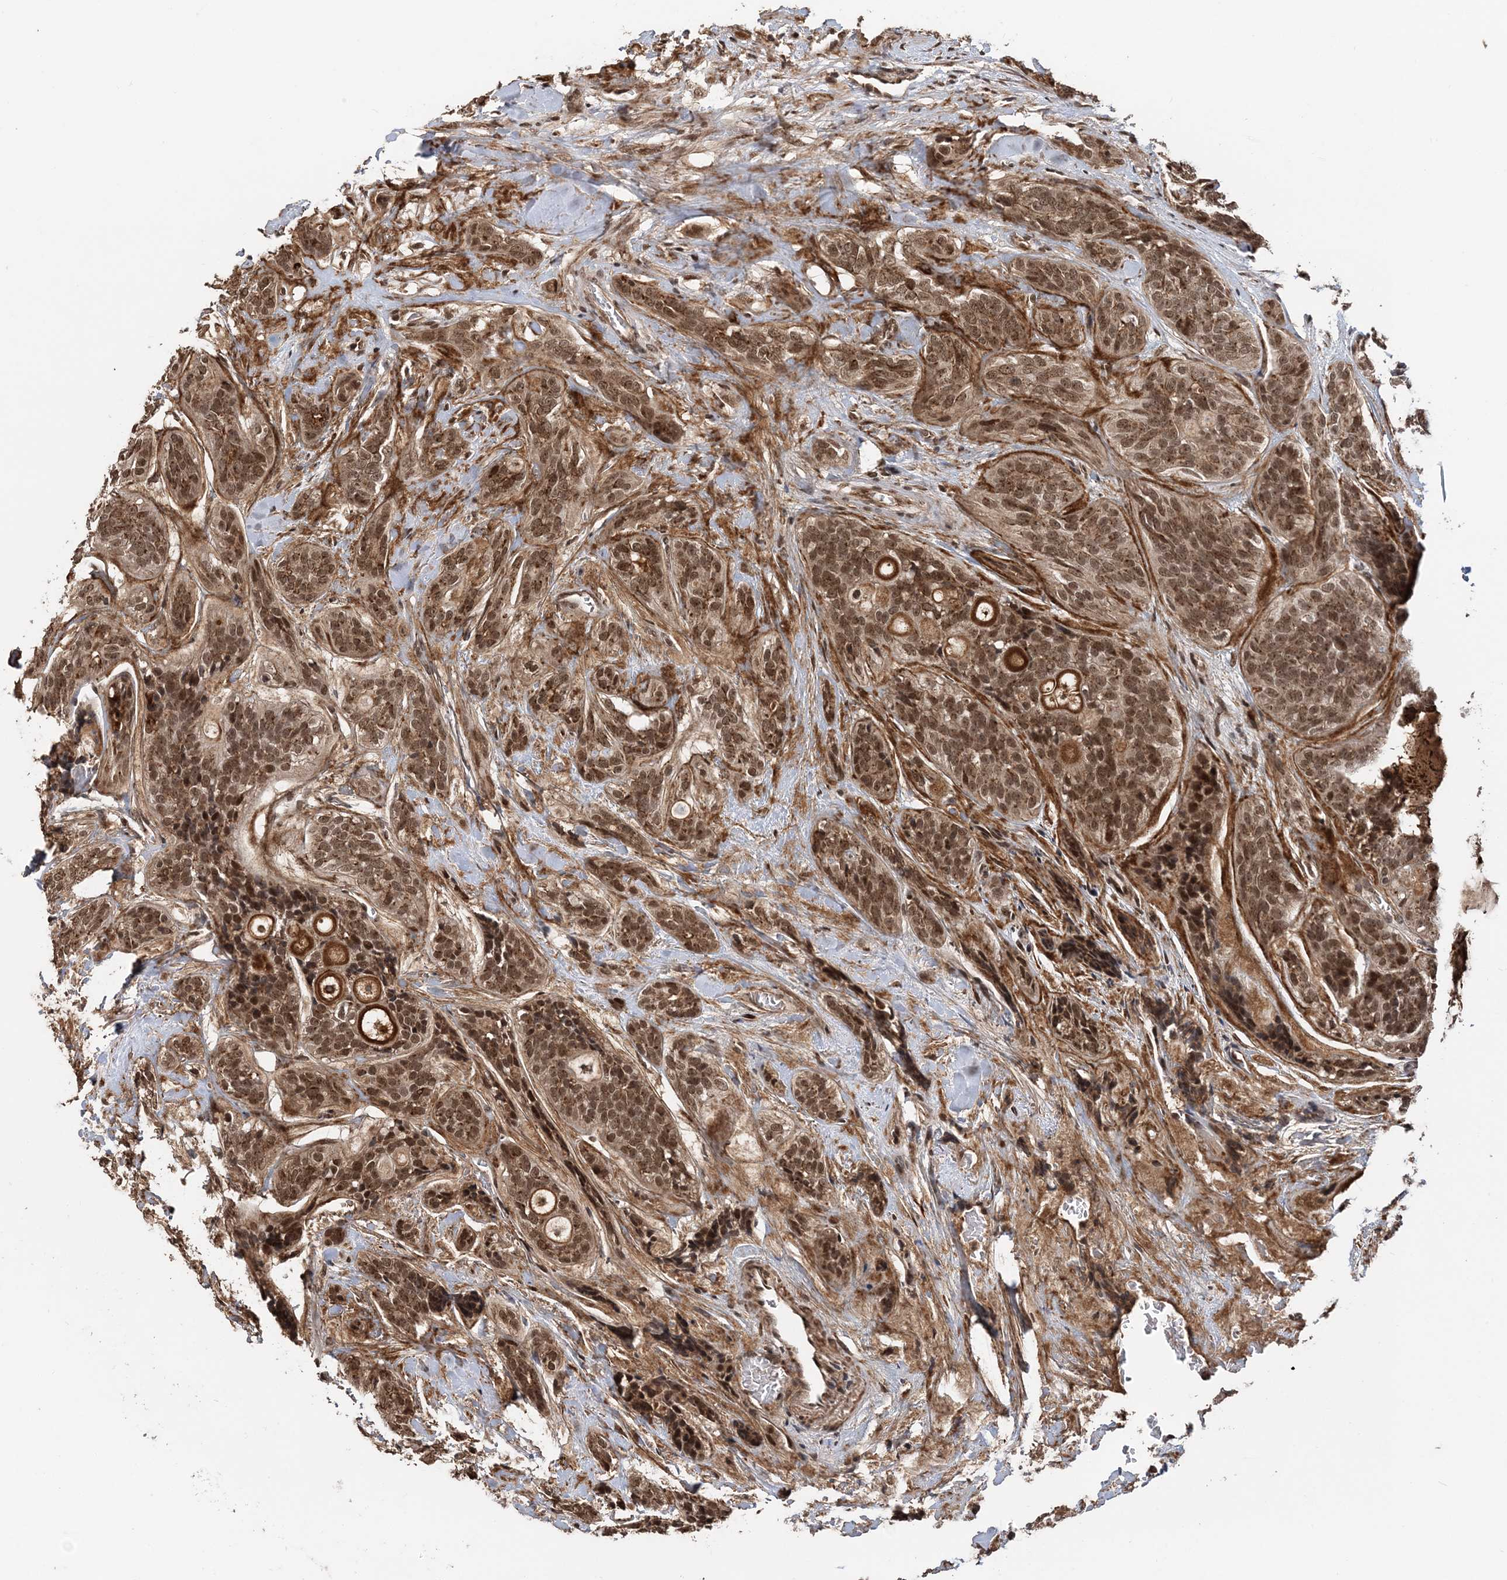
{"staining": {"intensity": "moderate", "quantity": ">75%", "location": "cytoplasmic/membranous,nuclear"}, "tissue": "head and neck cancer", "cell_type": "Tumor cells", "image_type": "cancer", "snomed": [{"axis": "morphology", "description": "Adenocarcinoma, NOS"}, {"axis": "topography", "description": "Head-Neck"}], "caption": "Human head and neck adenocarcinoma stained with a brown dye exhibits moderate cytoplasmic/membranous and nuclear positive expression in about >75% of tumor cells.", "gene": "TSHZ2", "patient": {"sex": "male", "age": 66}}